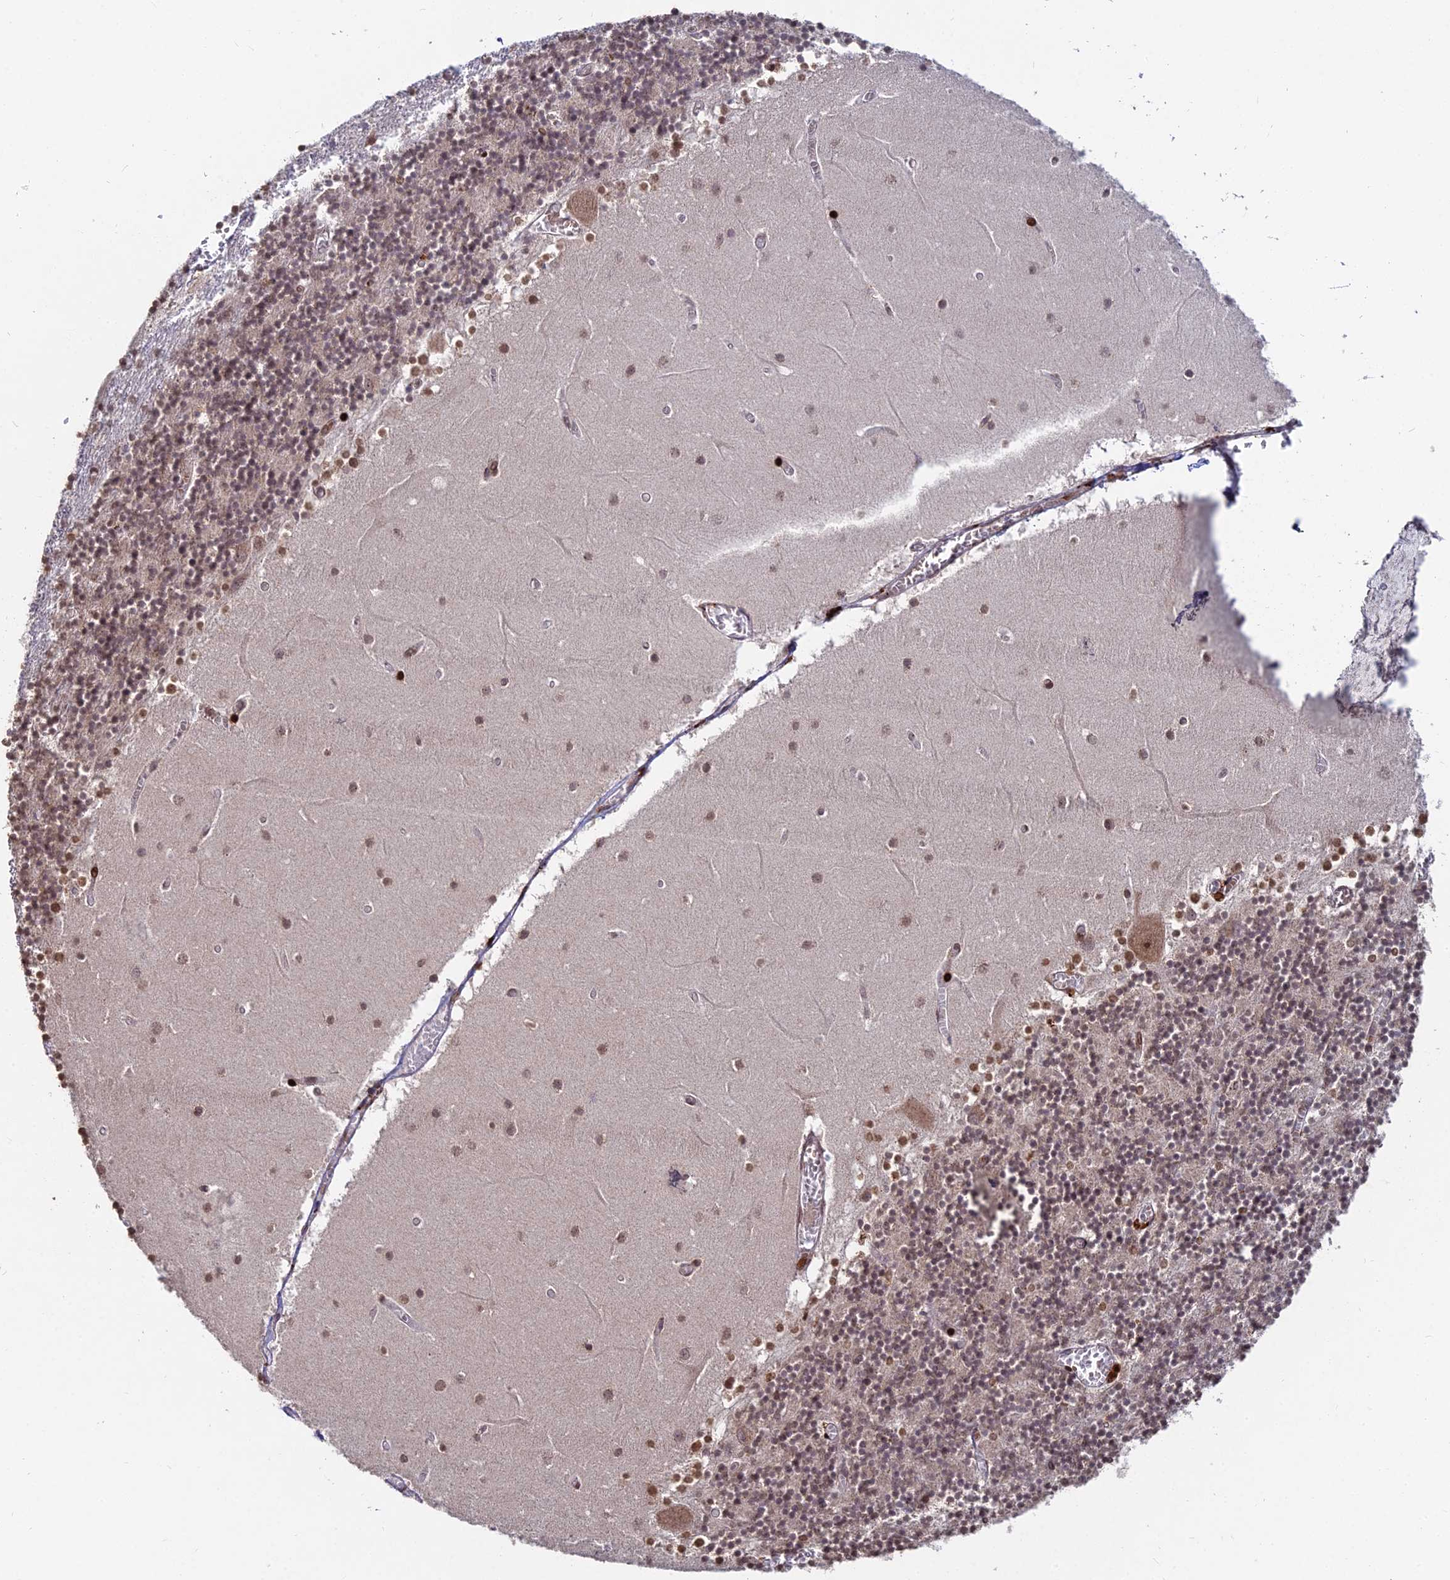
{"staining": {"intensity": "moderate", "quantity": "25%-75%", "location": "cytoplasmic/membranous,nuclear"}, "tissue": "cerebellum", "cell_type": "Cells in granular layer", "image_type": "normal", "snomed": [{"axis": "morphology", "description": "Normal tissue, NOS"}, {"axis": "topography", "description": "Cerebellum"}], "caption": "High-power microscopy captured an IHC photomicrograph of benign cerebellum, revealing moderate cytoplasmic/membranous,nuclear staining in approximately 25%-75% of cells in granular layer.", "gene": "RBMS2", "patient": {"sex": "female", "age": 28}}